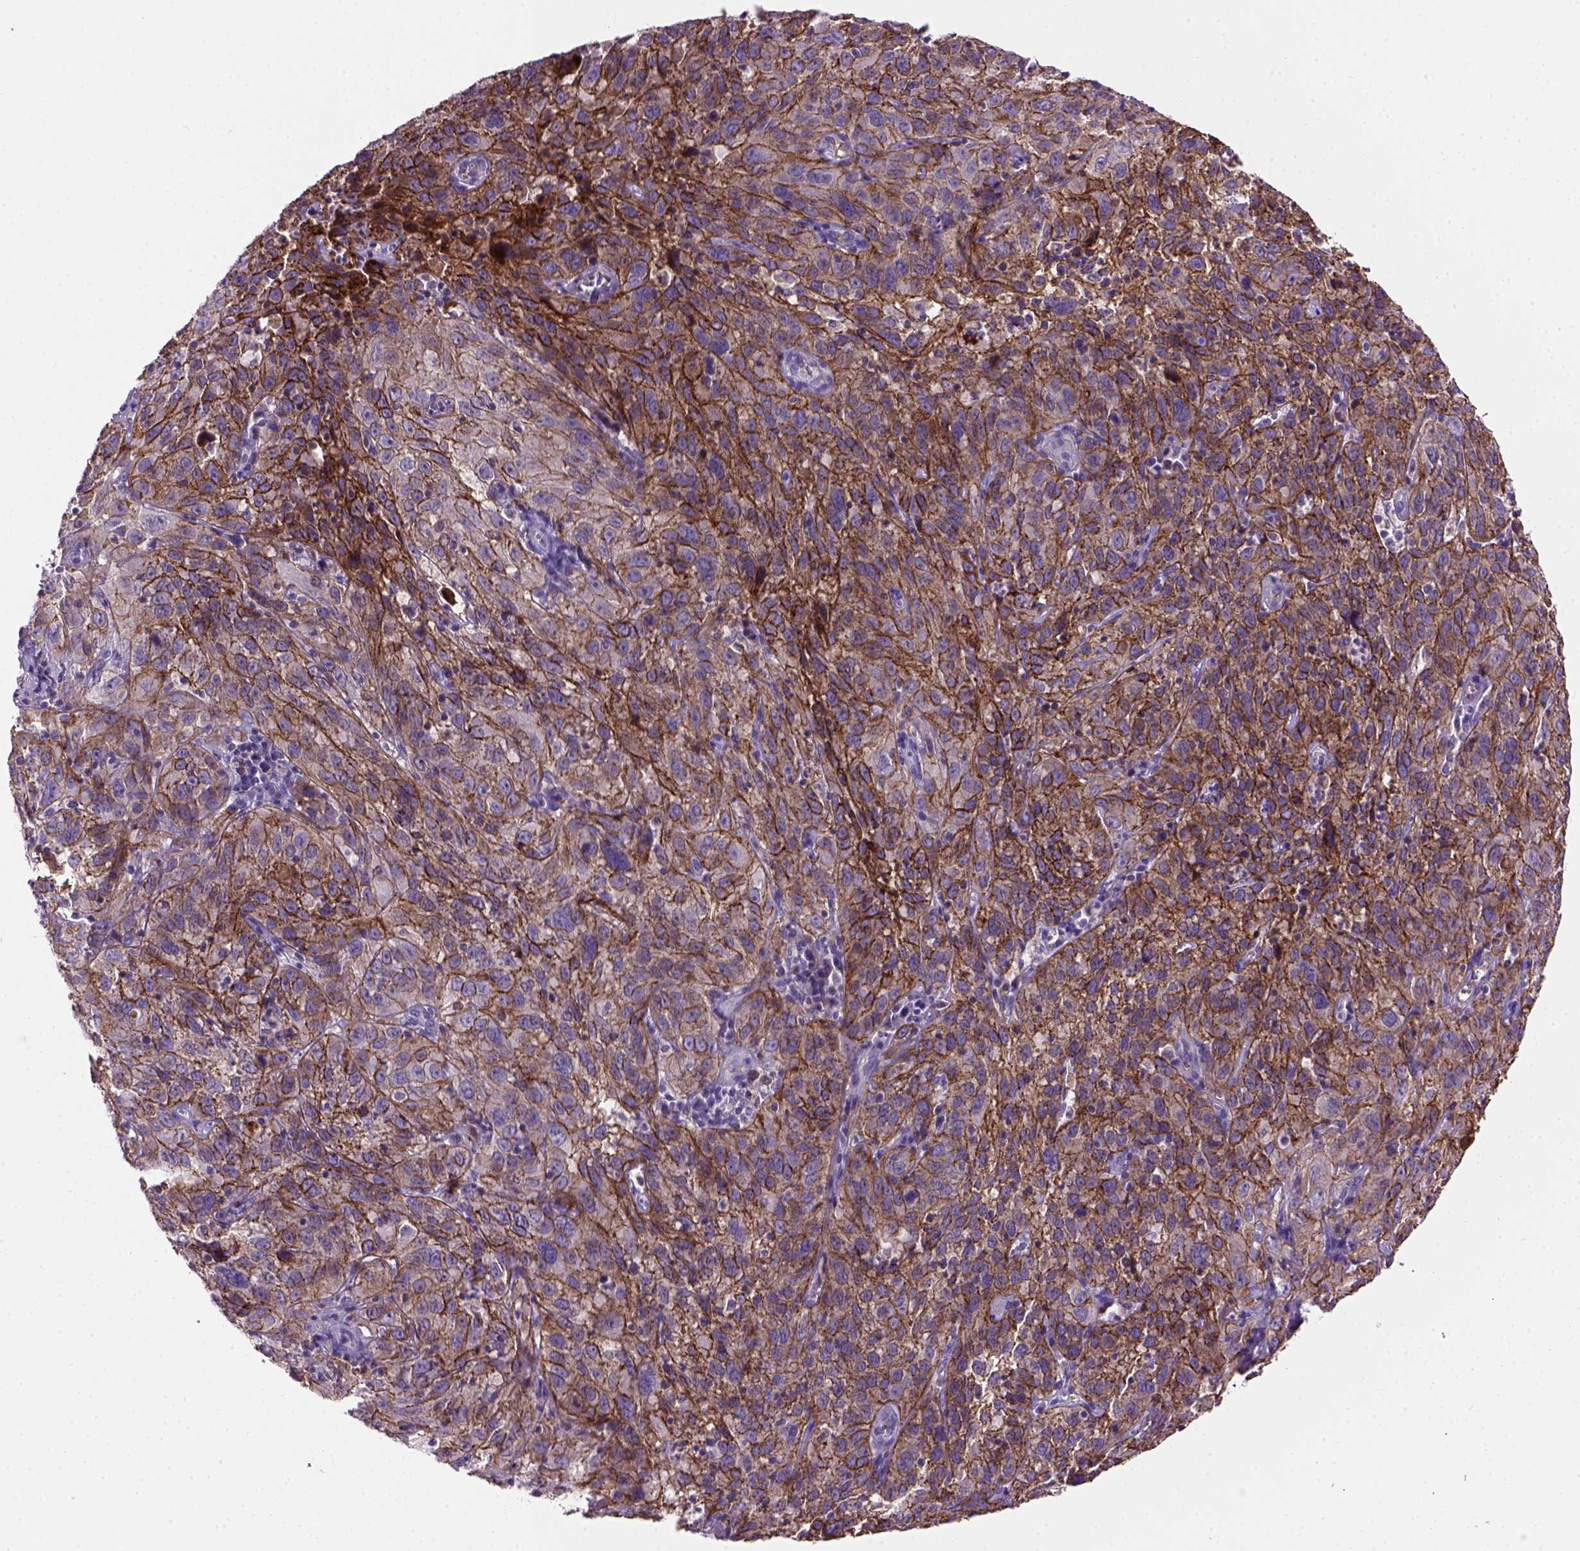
{"staining": {"intensity": "strong", "quantity": ">75%", "location": "cytoplasmic/membranous"}, "tissue": "cervical cancer", "cell_type": "Tumor cells", "image_type": "cancer", "snomed": [{"axis": "morphology", "description": "Squamous cell carcinoma, NOS"}, {"axis": "topography", "description": "Cervix"}], "caption": "Brown immunohistochemical staining in human cervical cancer demonstrates strong cytoplasmic/membranous staining in about >75% of tumor cells.", "gene": "CDH1", "patient": {"sex": "female", "age": 32}}